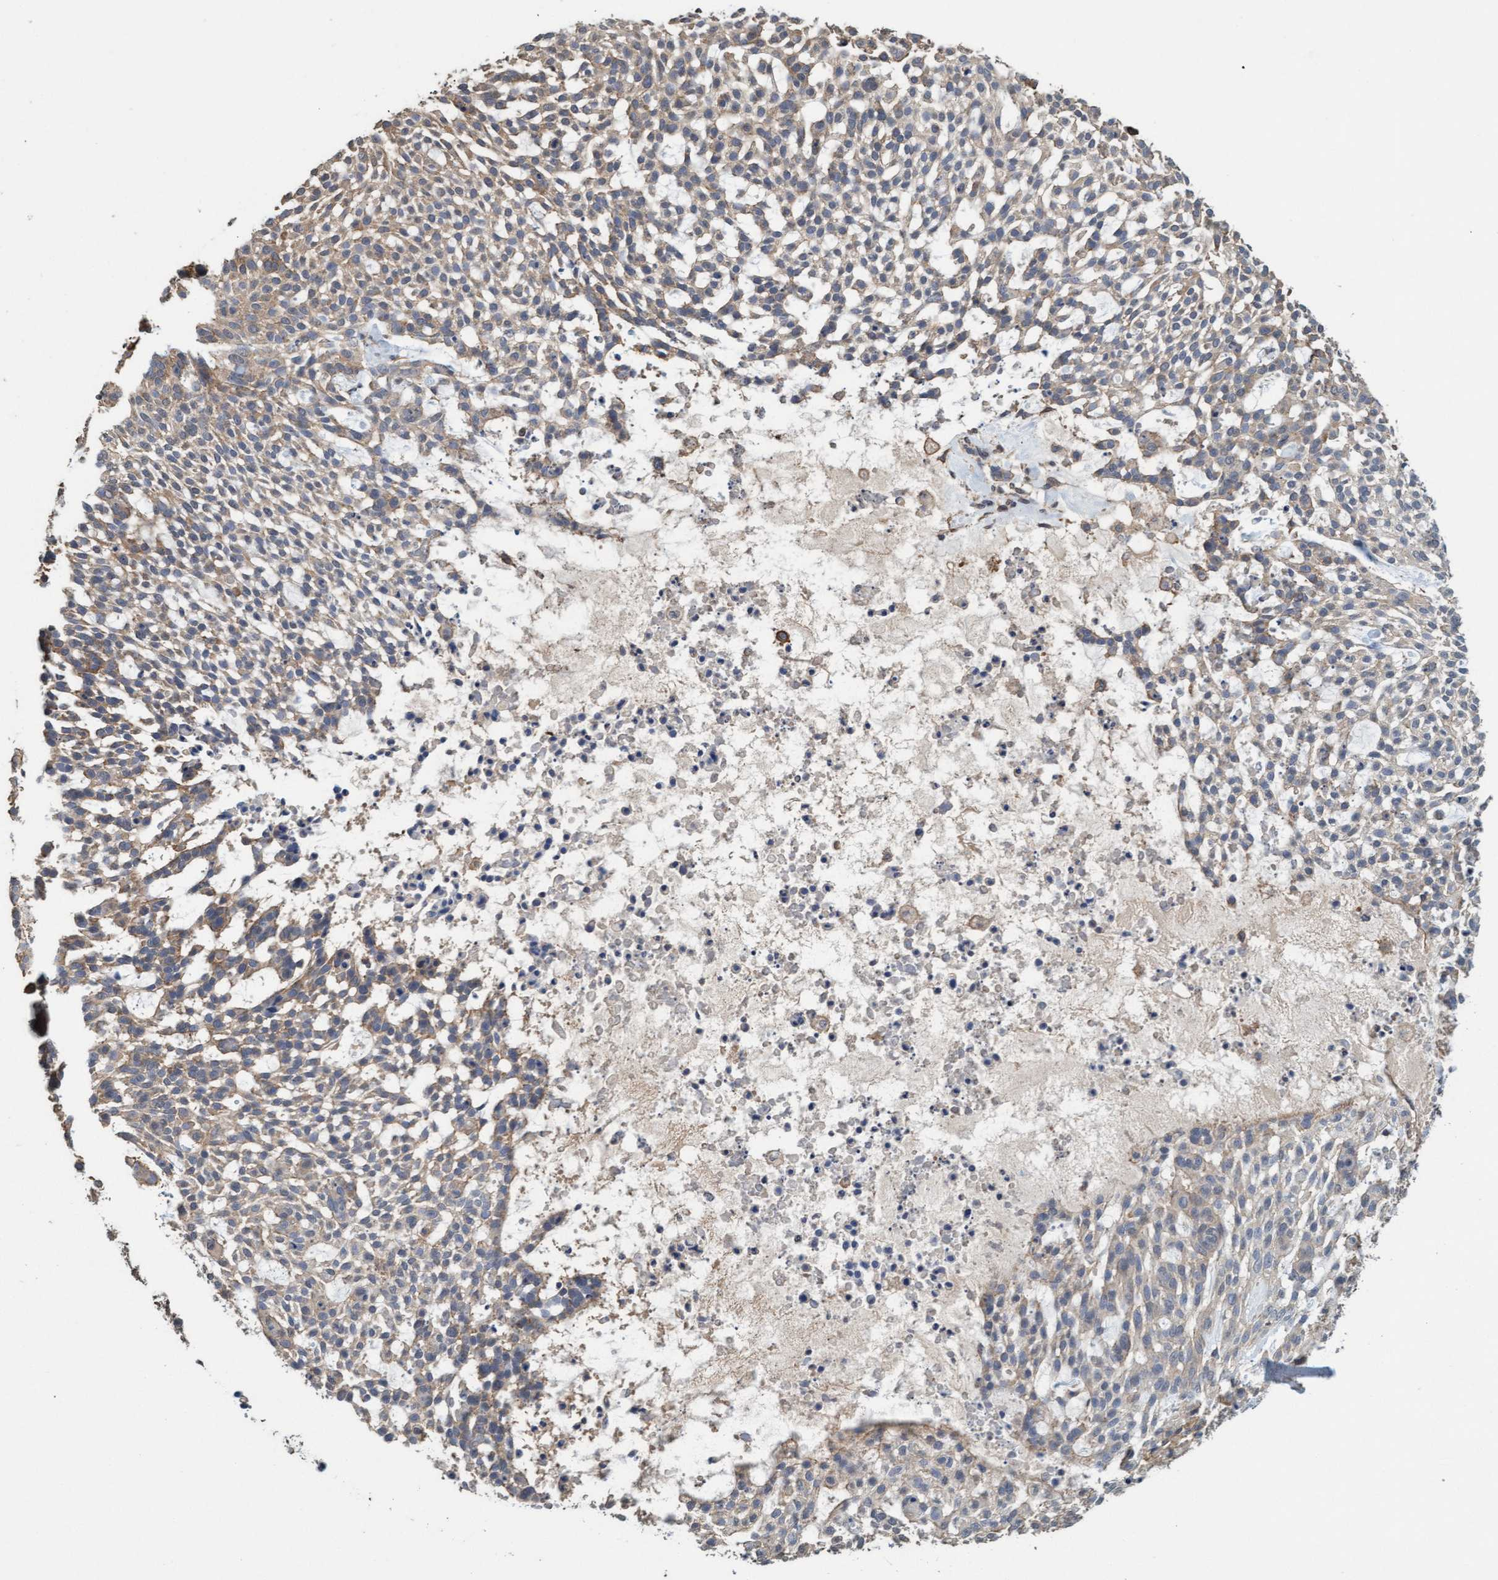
{"staining": {"intensity": "moderate", "quantity": "25%-75%", "location": "cytoplasmic/membranous"}, "tissue": "skin cancer", "cell_type": "Tumor cells", "image_type": "cancer", "snomed": [{"axis": "morphology", "description": "Basal cell carcinoma"}, {"axis": "topography", "description": "Skin"}], "caption": "A medium amount of moderate cytoplasmic/membranous staining is appreciated in approximately 25%-75% of tumor cells in basal cell carcinoma (skin) tissue. The staining was performed using DAB (3,3'-diaminobenzidine) to visualize the protein expression in brown, while the nuclei were stained in blue with hematoxylin (Magnification: 20x).", "gene": "FXR2", "patient": {"sex": "female", "age": 64}}